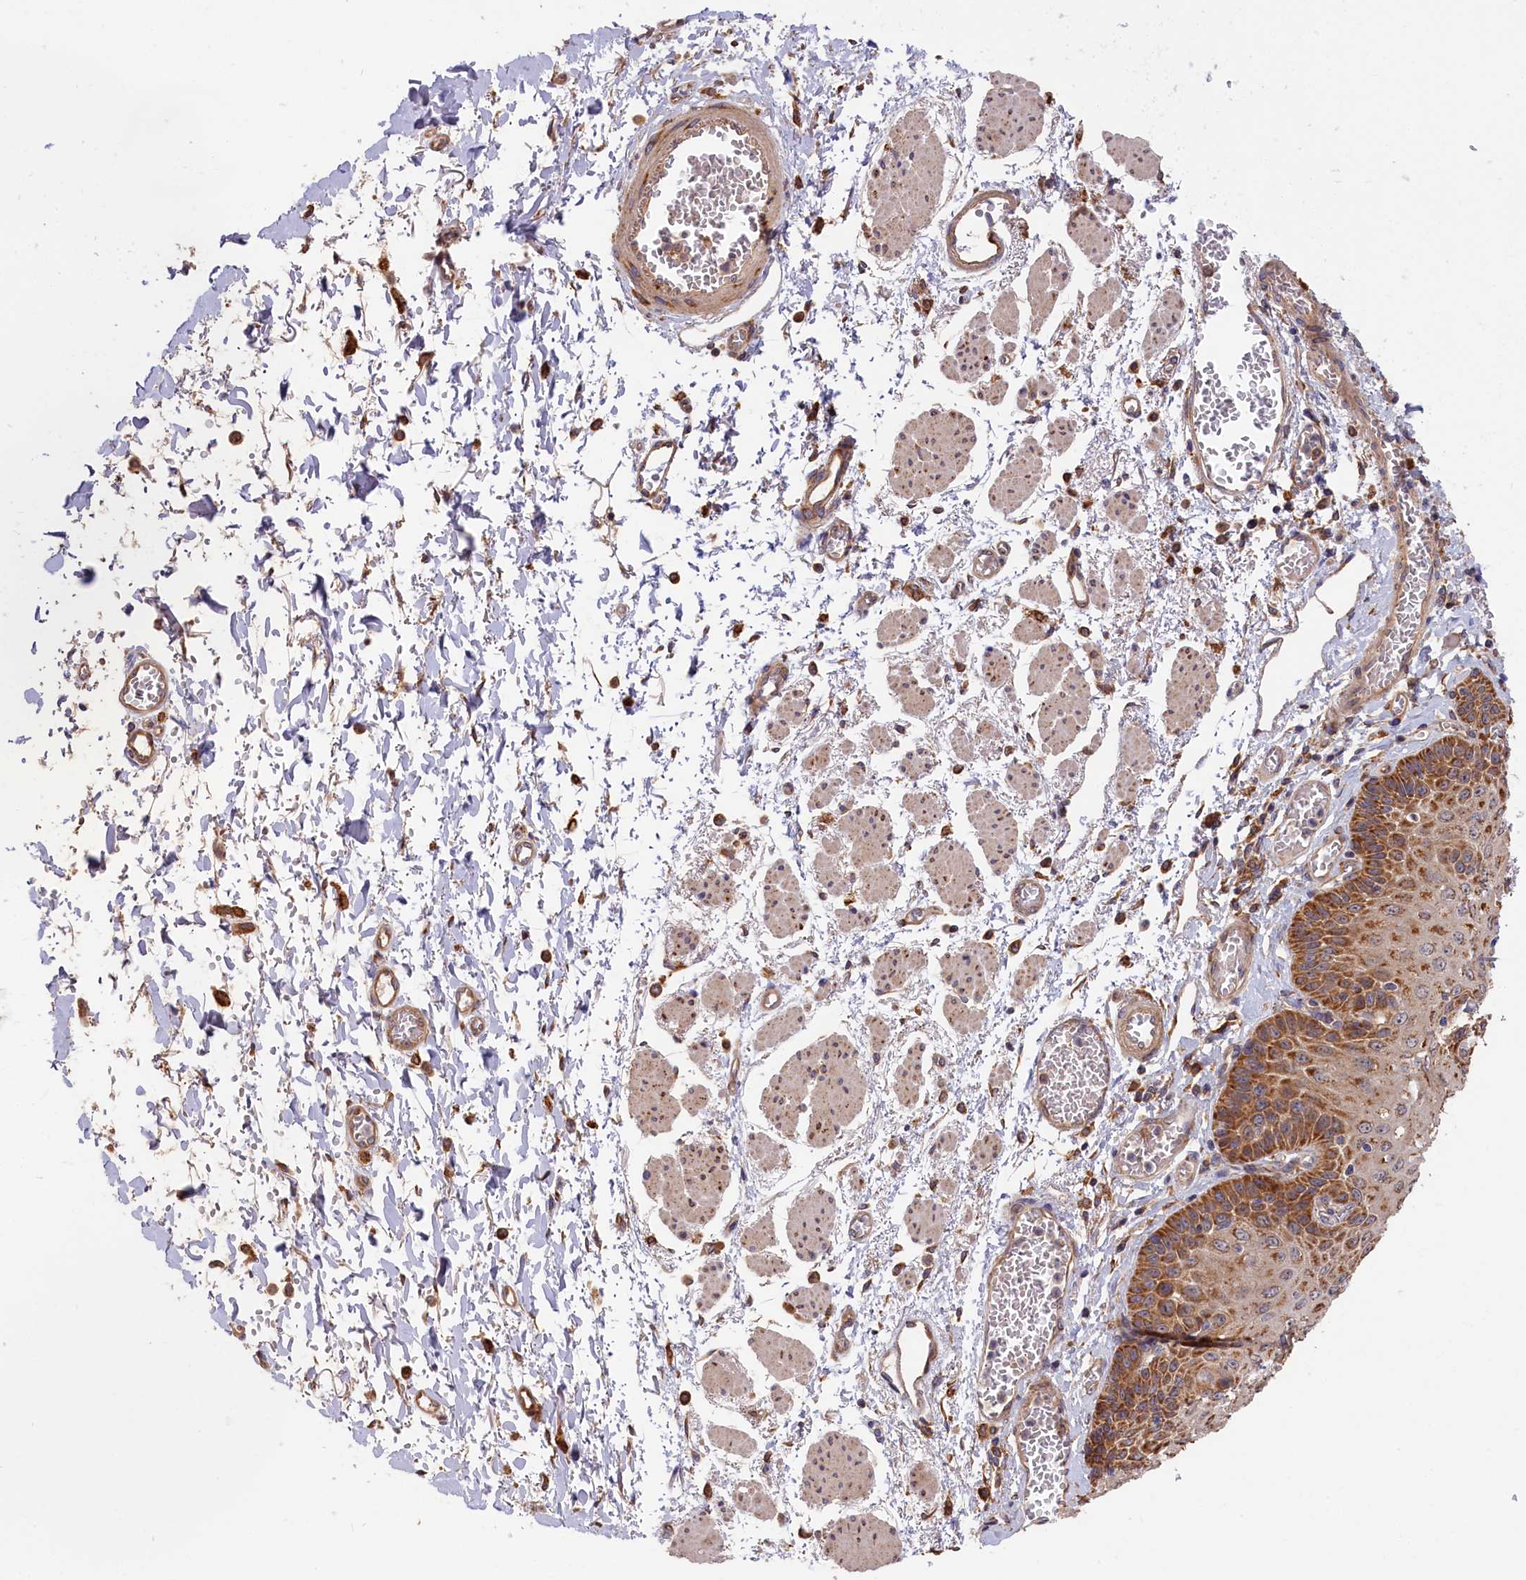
{"staining": {"intensity": "moderate", "quantity": "25%-75%", "location": "cytoplasmic/membranous"}, "tissue": "esophagus", "cell_type": "Squamous epithelial cells", "image_type": "normal", "snomed": [{"axis": "morphology", "description": "Normal tissue, NOS"}, {"axis": "topography", "description": "Esophagus"}], "caption": "Protein expression analysis of benign esophagus shows moderate cytoplasmic/membranous expression in approximately 25%-75% of squamous epithelial cells. Nuclei are stained in blue.", "gene": "CEP44", "patient": {"sex": "male", "age": 81}}